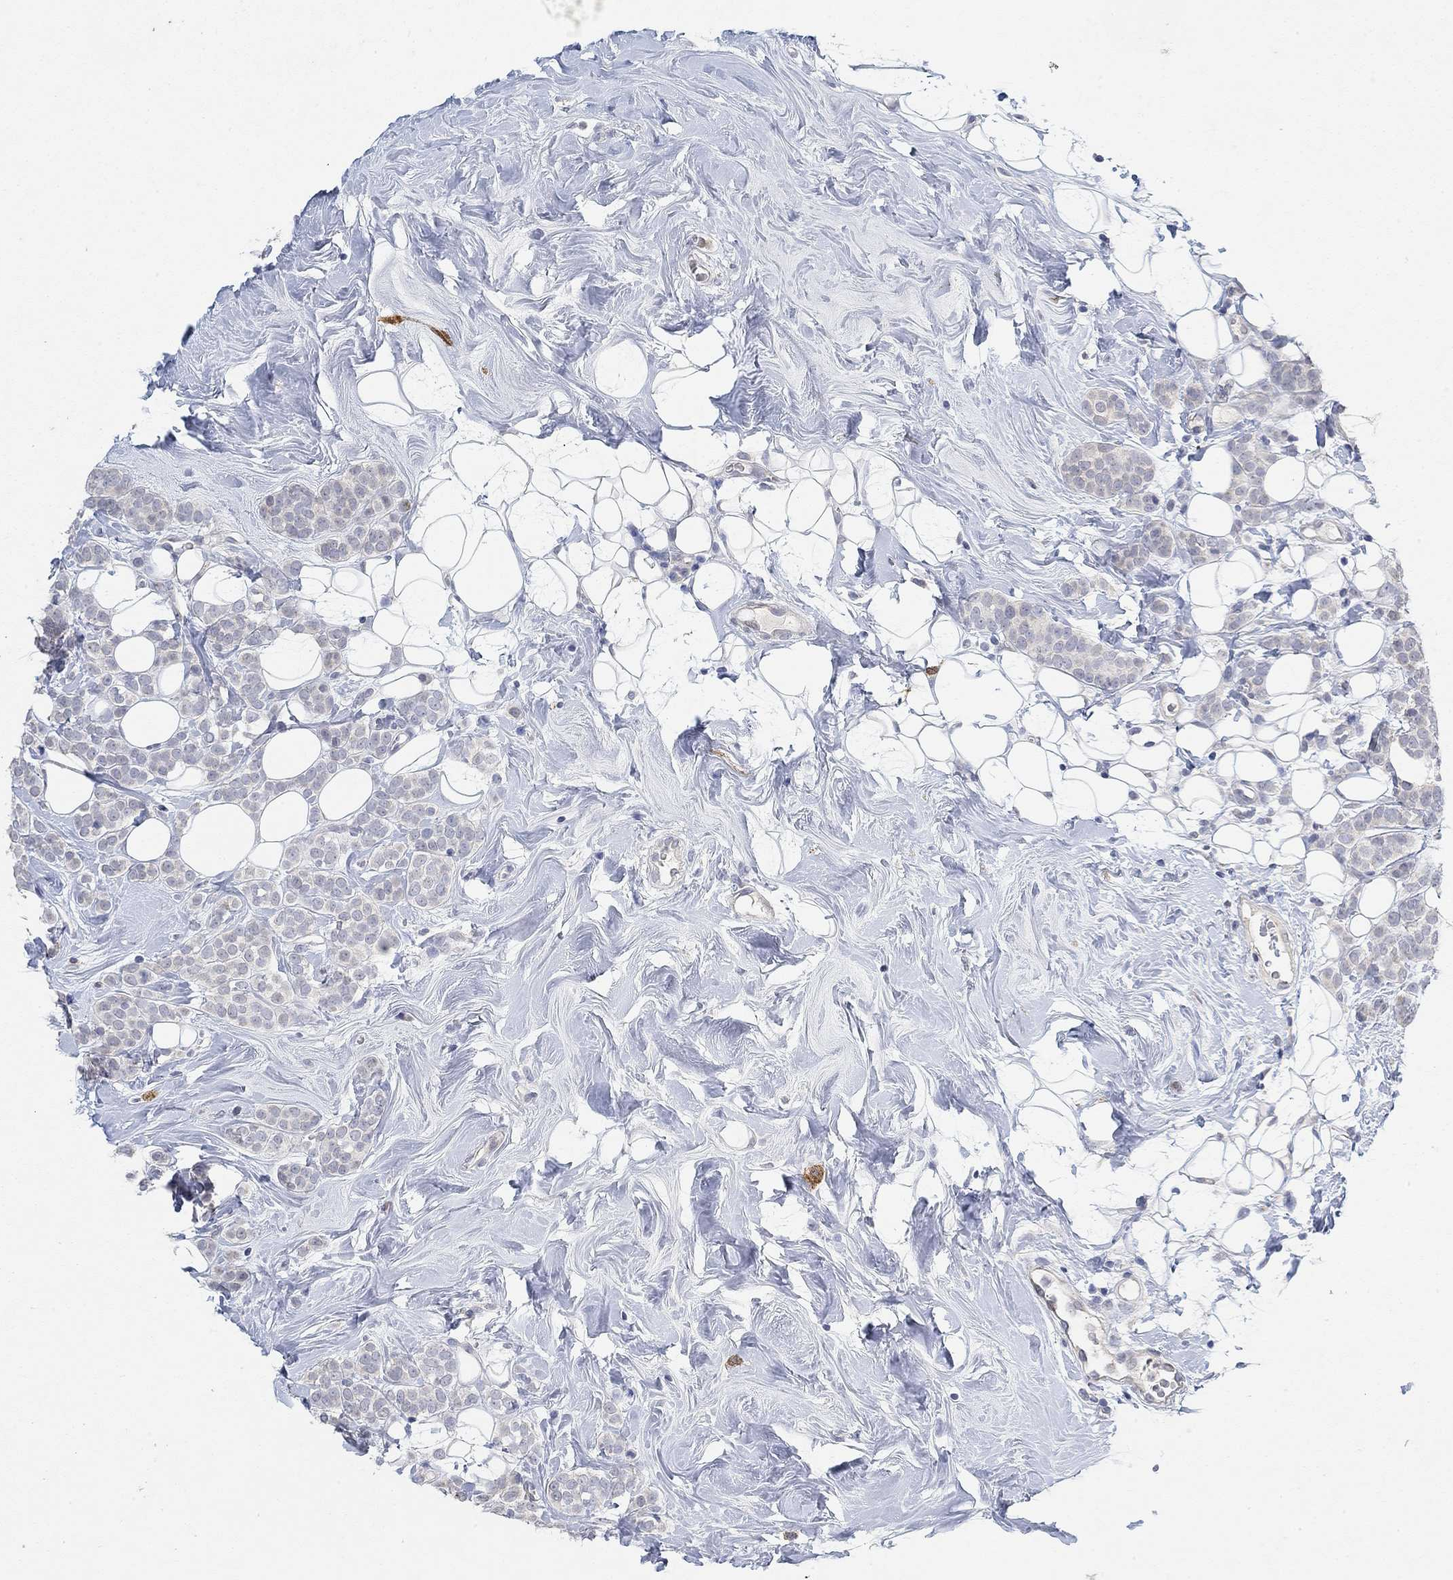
{"staining": {"intensity": "negative", "quantity": "none", "location": "none"}, "tissue": "breast cancer", "cell_type": "Tumor cells", "image_type": "cancer", "snomed": [{"axis": "morphology", "description": "Lobular carcinoma"}, {"axis": "topography", "description": "Breast"}], "caption": "Immunohistochemistry micrograph of human breast lobular carcinoma stained for a protein (brown), which displays no expression in tumor cells.", "gene": "VAT1L", "patient": {"sex": "female", "age": 49}}